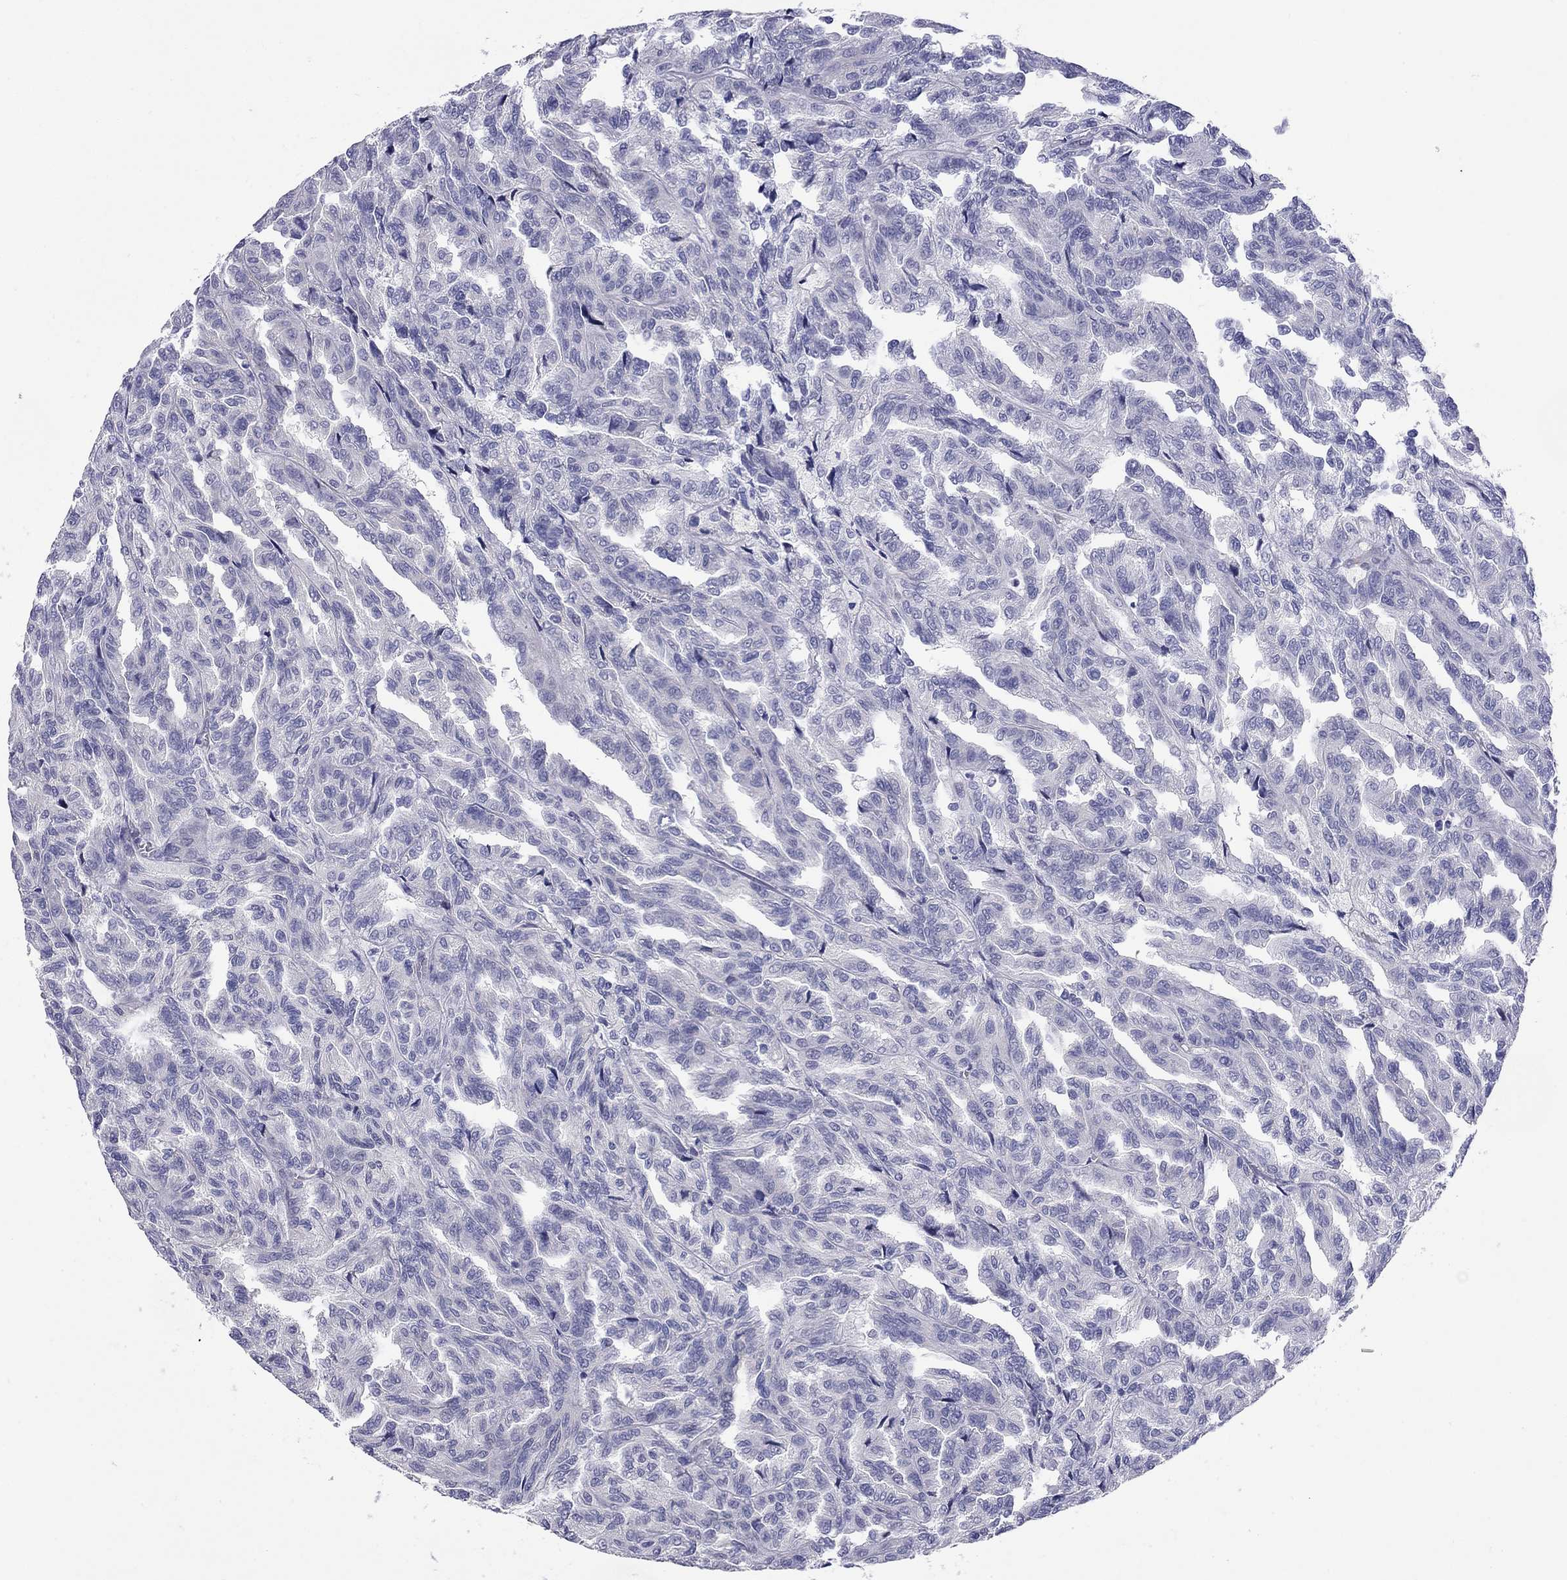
{"staining": {"intensity": "negative", "quantity": "none", "location": "none"}, "tissue": "renal cancer", "cell_type": "Tumor cells", "image_type": "cancer", "snomed": [{"axis": "morphology", "description": "Adenocarcinoma, NOS"}, {"axis": "topography", "description": "Kidney"}], "caption": "IHC histopathology image of renal adenocarcinoma stained for a protein (brown), which displays no expression in tumor cells. (DAB immunohistochemistry (IHC) with hematoxylin counter stain).", "gene": "CMYA5", "patient": {"sex": "male", "age": 79}}